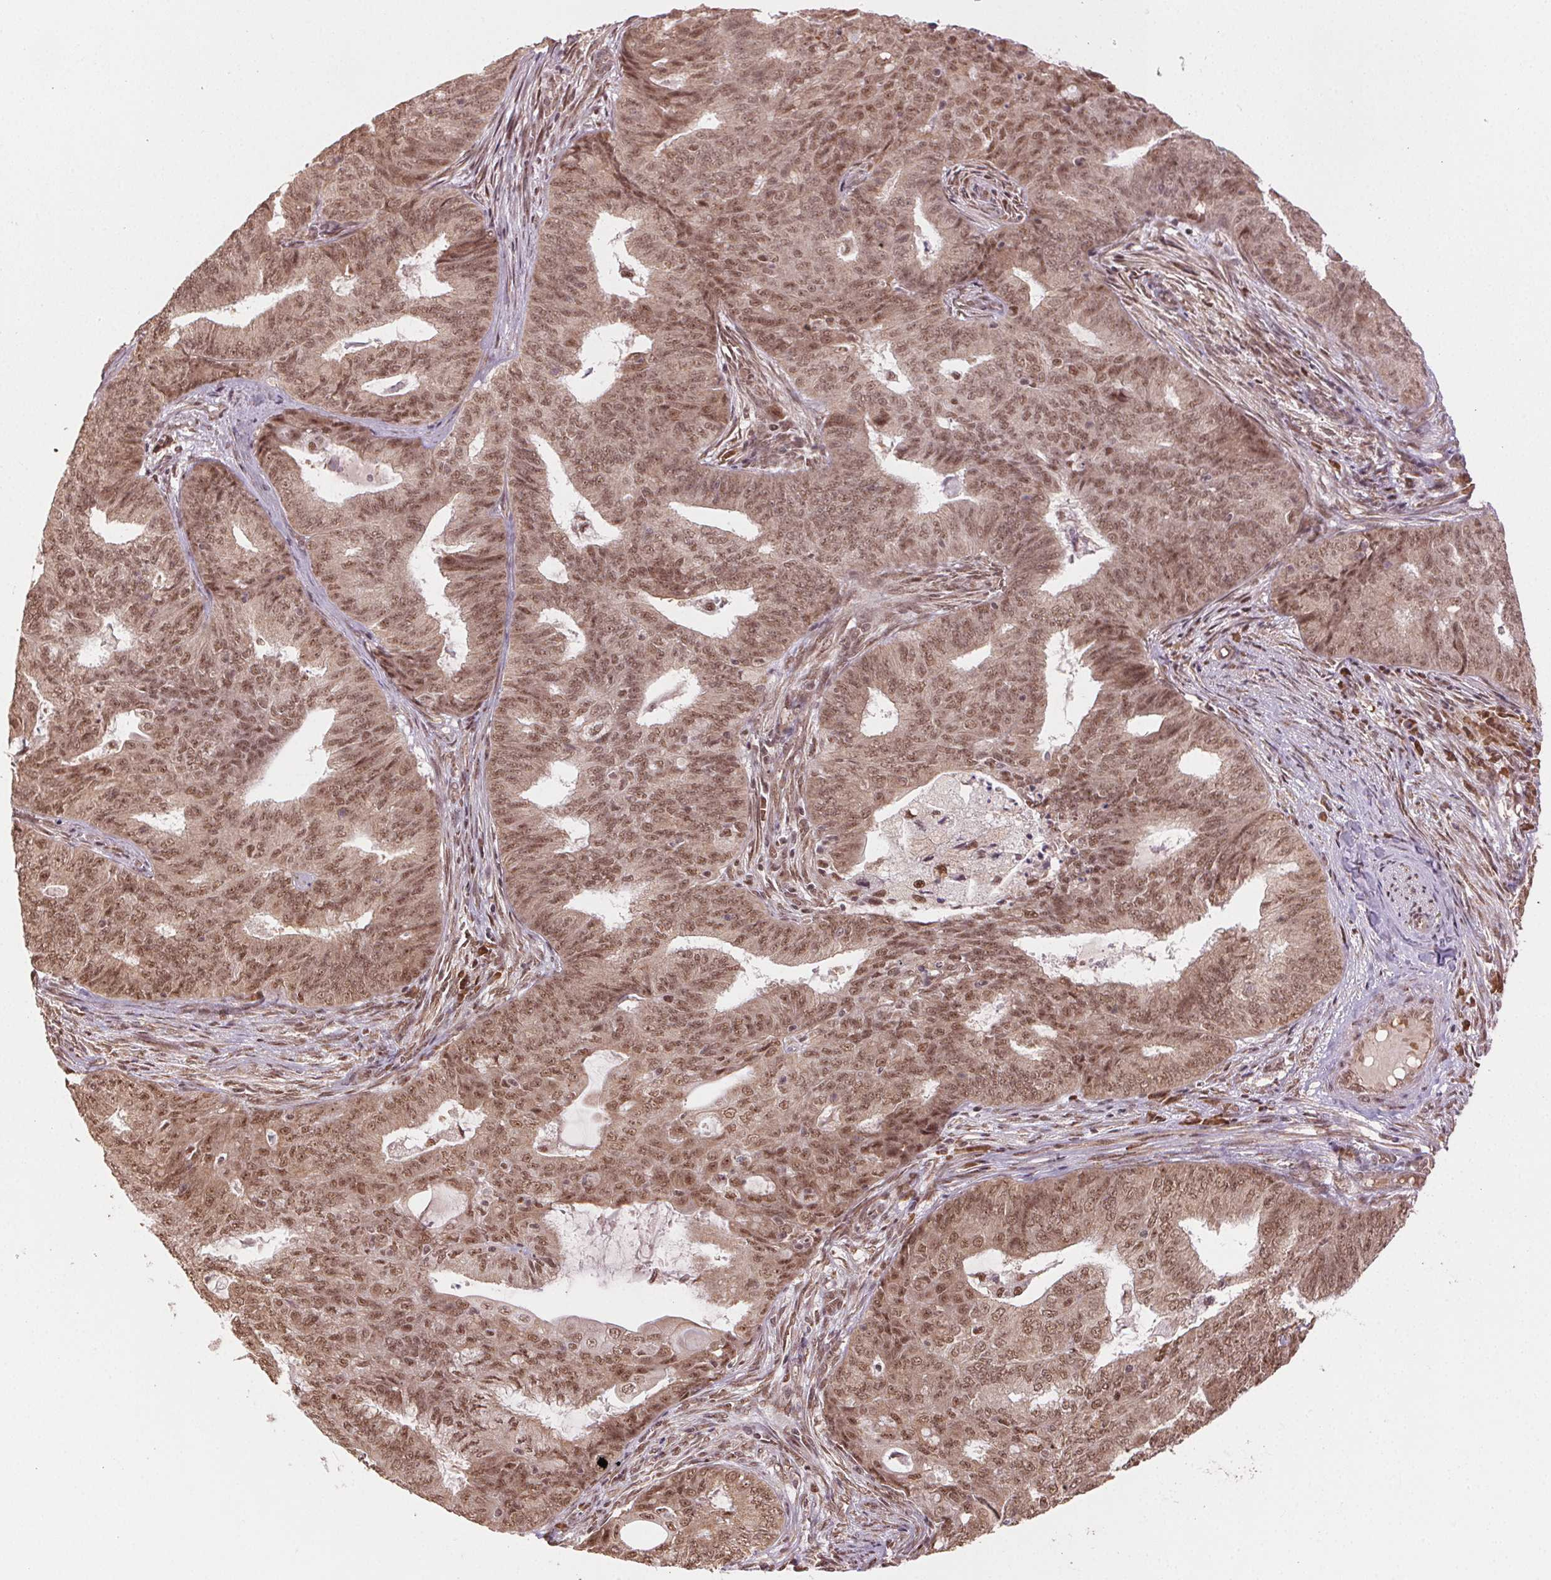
{"staining": {"intensity": "moderate", "quantity": ">75%", "location": "nuclear"}, "tissue": "endometrial cancer", "cell_type": "Tumor cells", "image_type": "cancer", "snomed": [{"axis": "morphology", "description": "Adenocarcinoma, NOS"}, {"axis": "topography", "description": "Endometrium"}], "caption": "Immunohistochemical staining of human endometrial adenocarcinoma shows medium levels of moderate nuclear staining in about >75% of tumor cells.", "gene": "TREML4", "patient": {"sex": "female", "age": 62}}